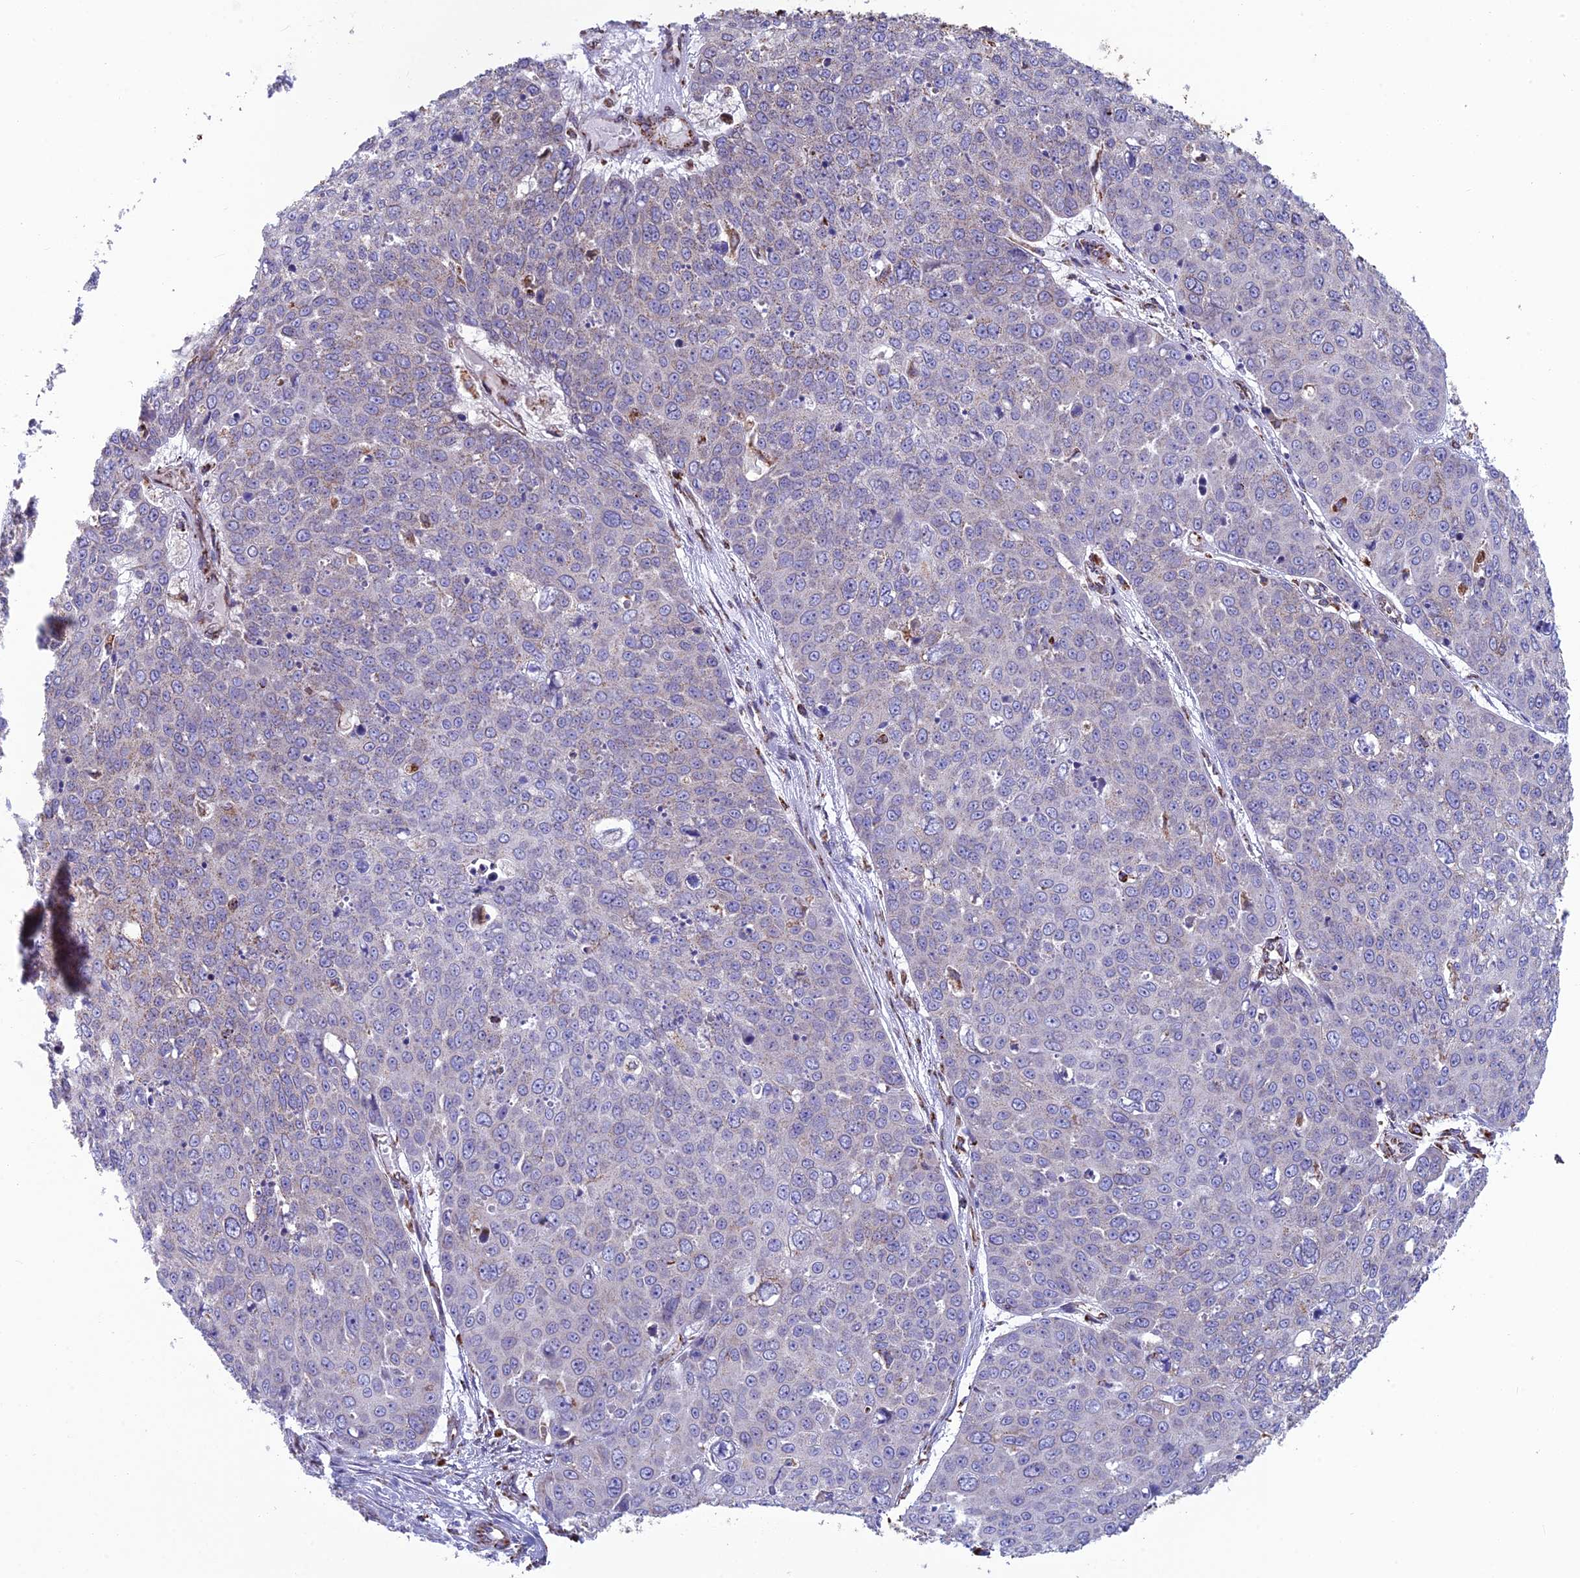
{"staining": {"intensity": "negative", "quantity": "none", "location": "none"}, "tissue": "skin cancer", "cell_type": "Tumor cells", "image_type": "cancer", "snomed": [{"axis": "morphology", "description": "Squamous cell carcinoma, NOS"}, {"axis": "topography", "description": "Skin"}], "caption": "High magnification brightfield microscopy of squamous cell carcinoma (skin) stained with DAB (brown) and counterstained with hematoxylin (blue): tumor cells show no significant staining.", "gene": "CS", "patient": {"sex": "male", "age": 71}}